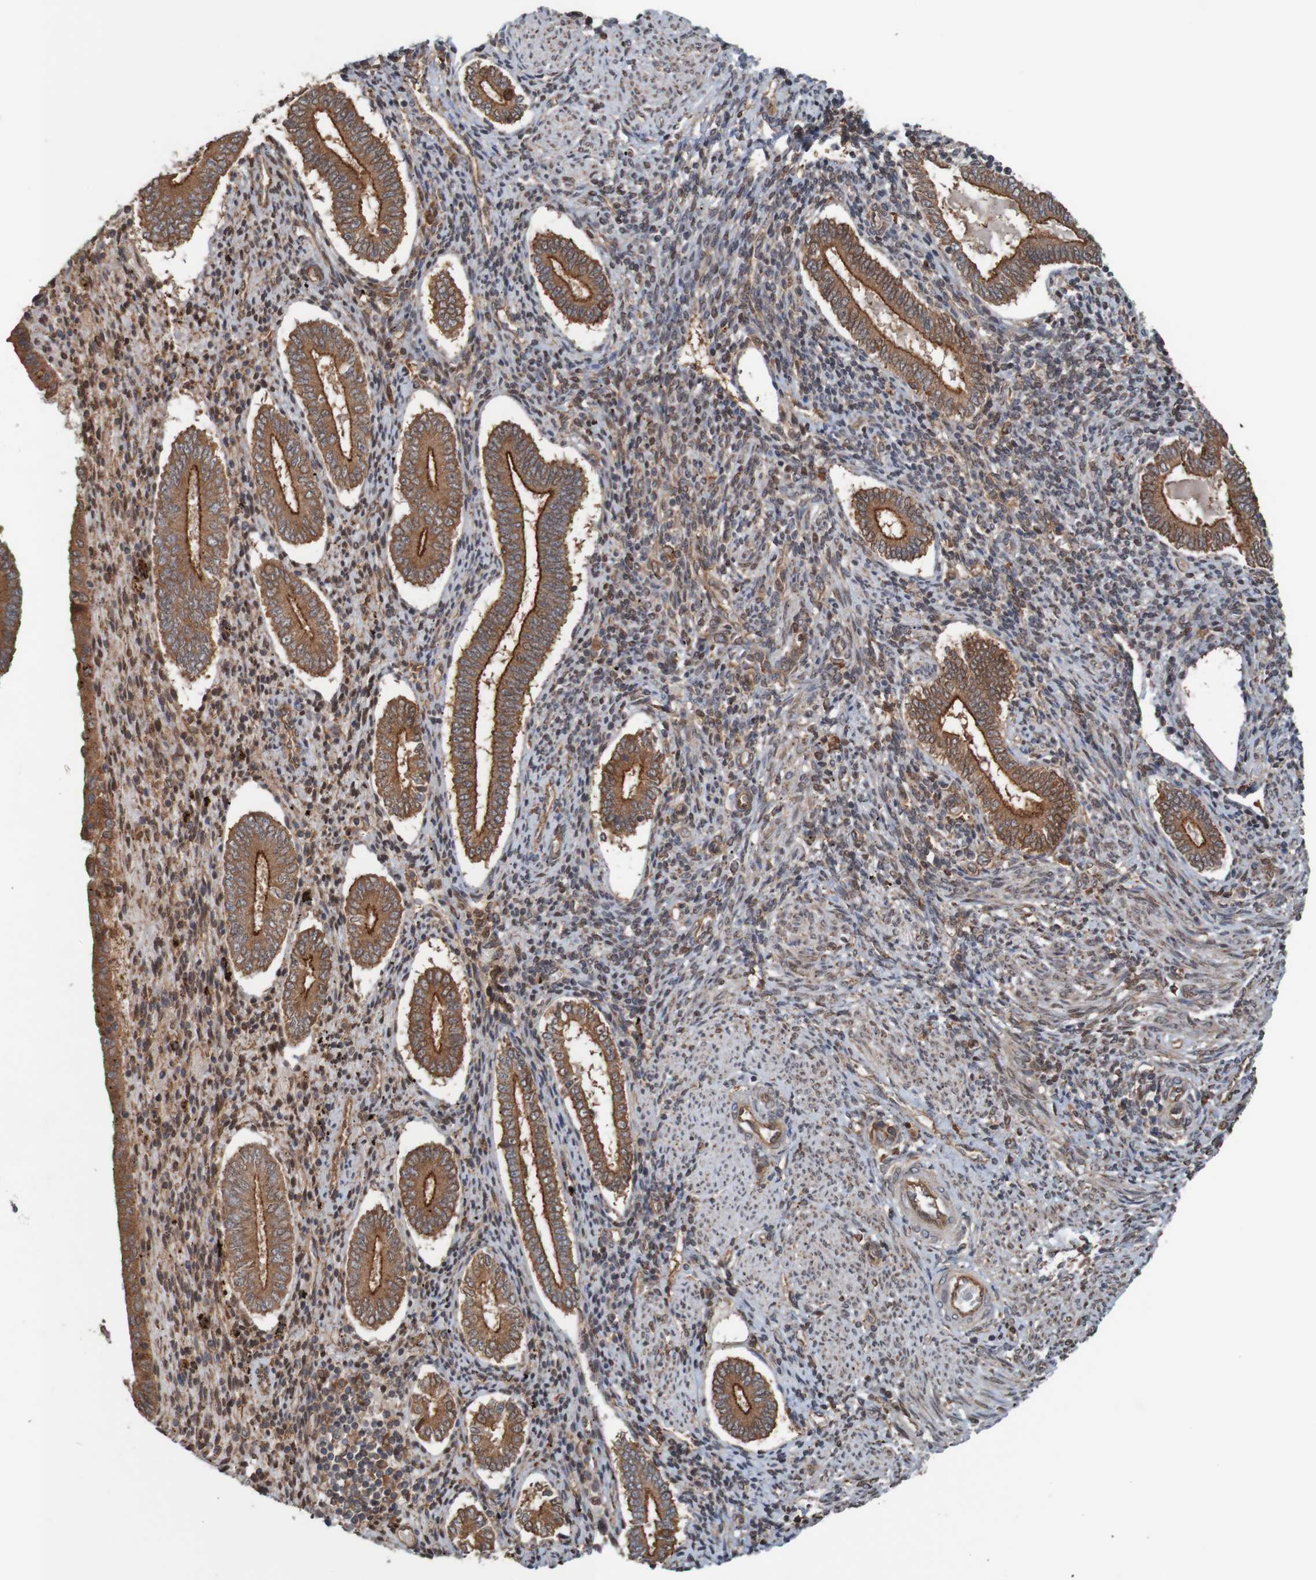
{"staining": {"intensity": "weak", "quantity": ">75%", "location": "cytoplasmic/membranous"}, "tissue": "endometrium", "cell_type": "Cells in endometrial stroma", "image_type": "normal", "snomed": [{"axis": "morphology", "description": "Normal tissue, NOS"}, {"axis": "topography", "description": "Endometrium"}], "caption": "This image reveals immunohistochemistry (IHC) staining of unremarkable endometrium, with low weak cytoplasmic/membranous staining in approximately >75% of cells in endometrial stroma.", "gene": "ARHGEF11", "patient": {"sex": "female", "age": 42}}